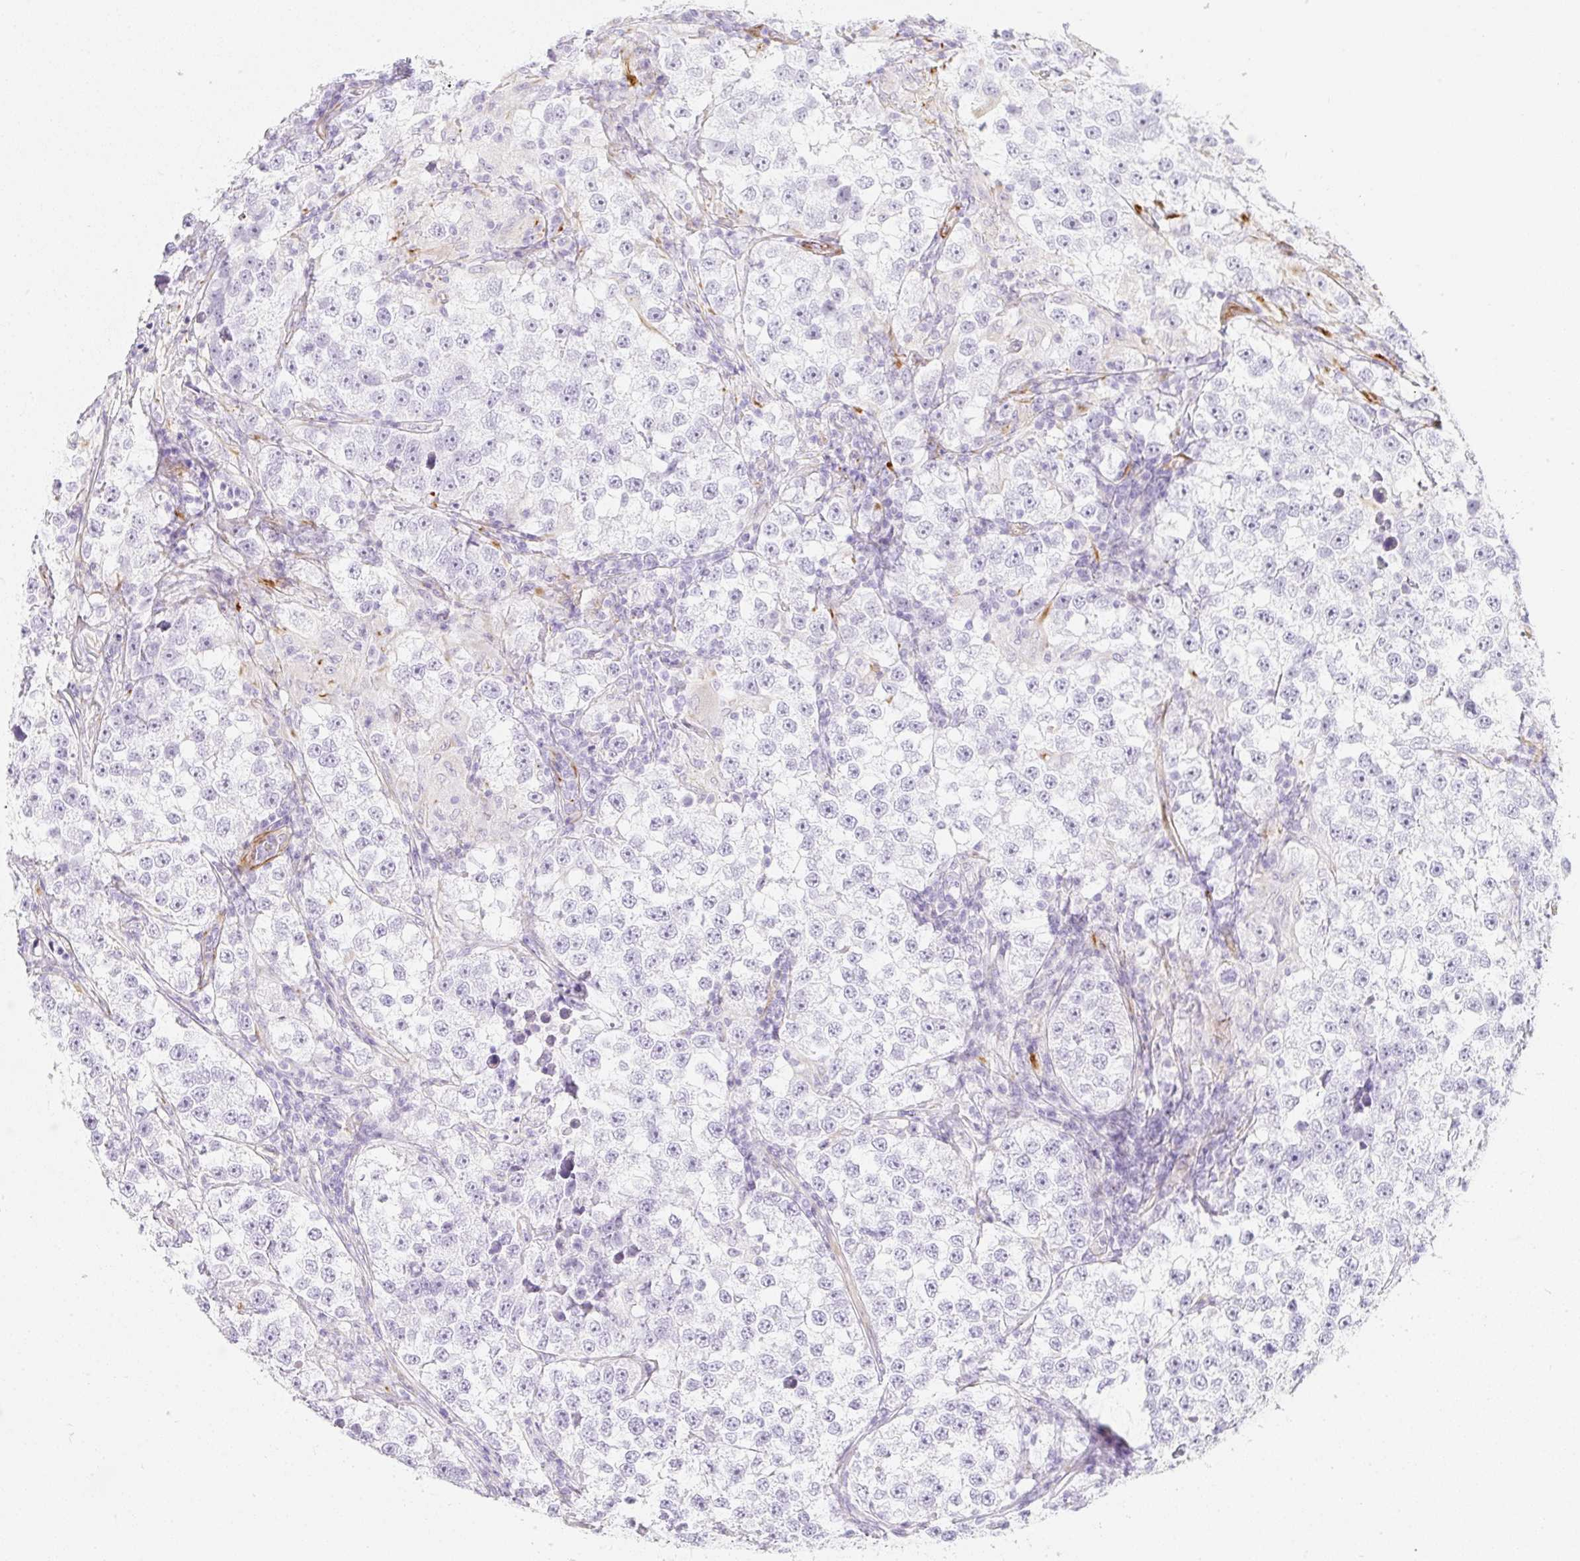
{"staining": {"intensity": "negative", "quantity": "none", "location": "none"}, "tissue": "testis cancer", "cell_type": "Tumor cells", "image_type": "cancer", "snomed": [{"axis": "morphology", "description": "Seminoma, NOS"}, {"axis": "topography", "description": "Testis"}], "caption": "DAB immunohistochemical staining of human seminoma (testis) demonstrates no significant staining in tumor cells. (DAB immunohistochemistry (IHC) with hematoxylin counter stain).", "gene": "ZNF689", "patient": {"sex": "male", "age": 46}}